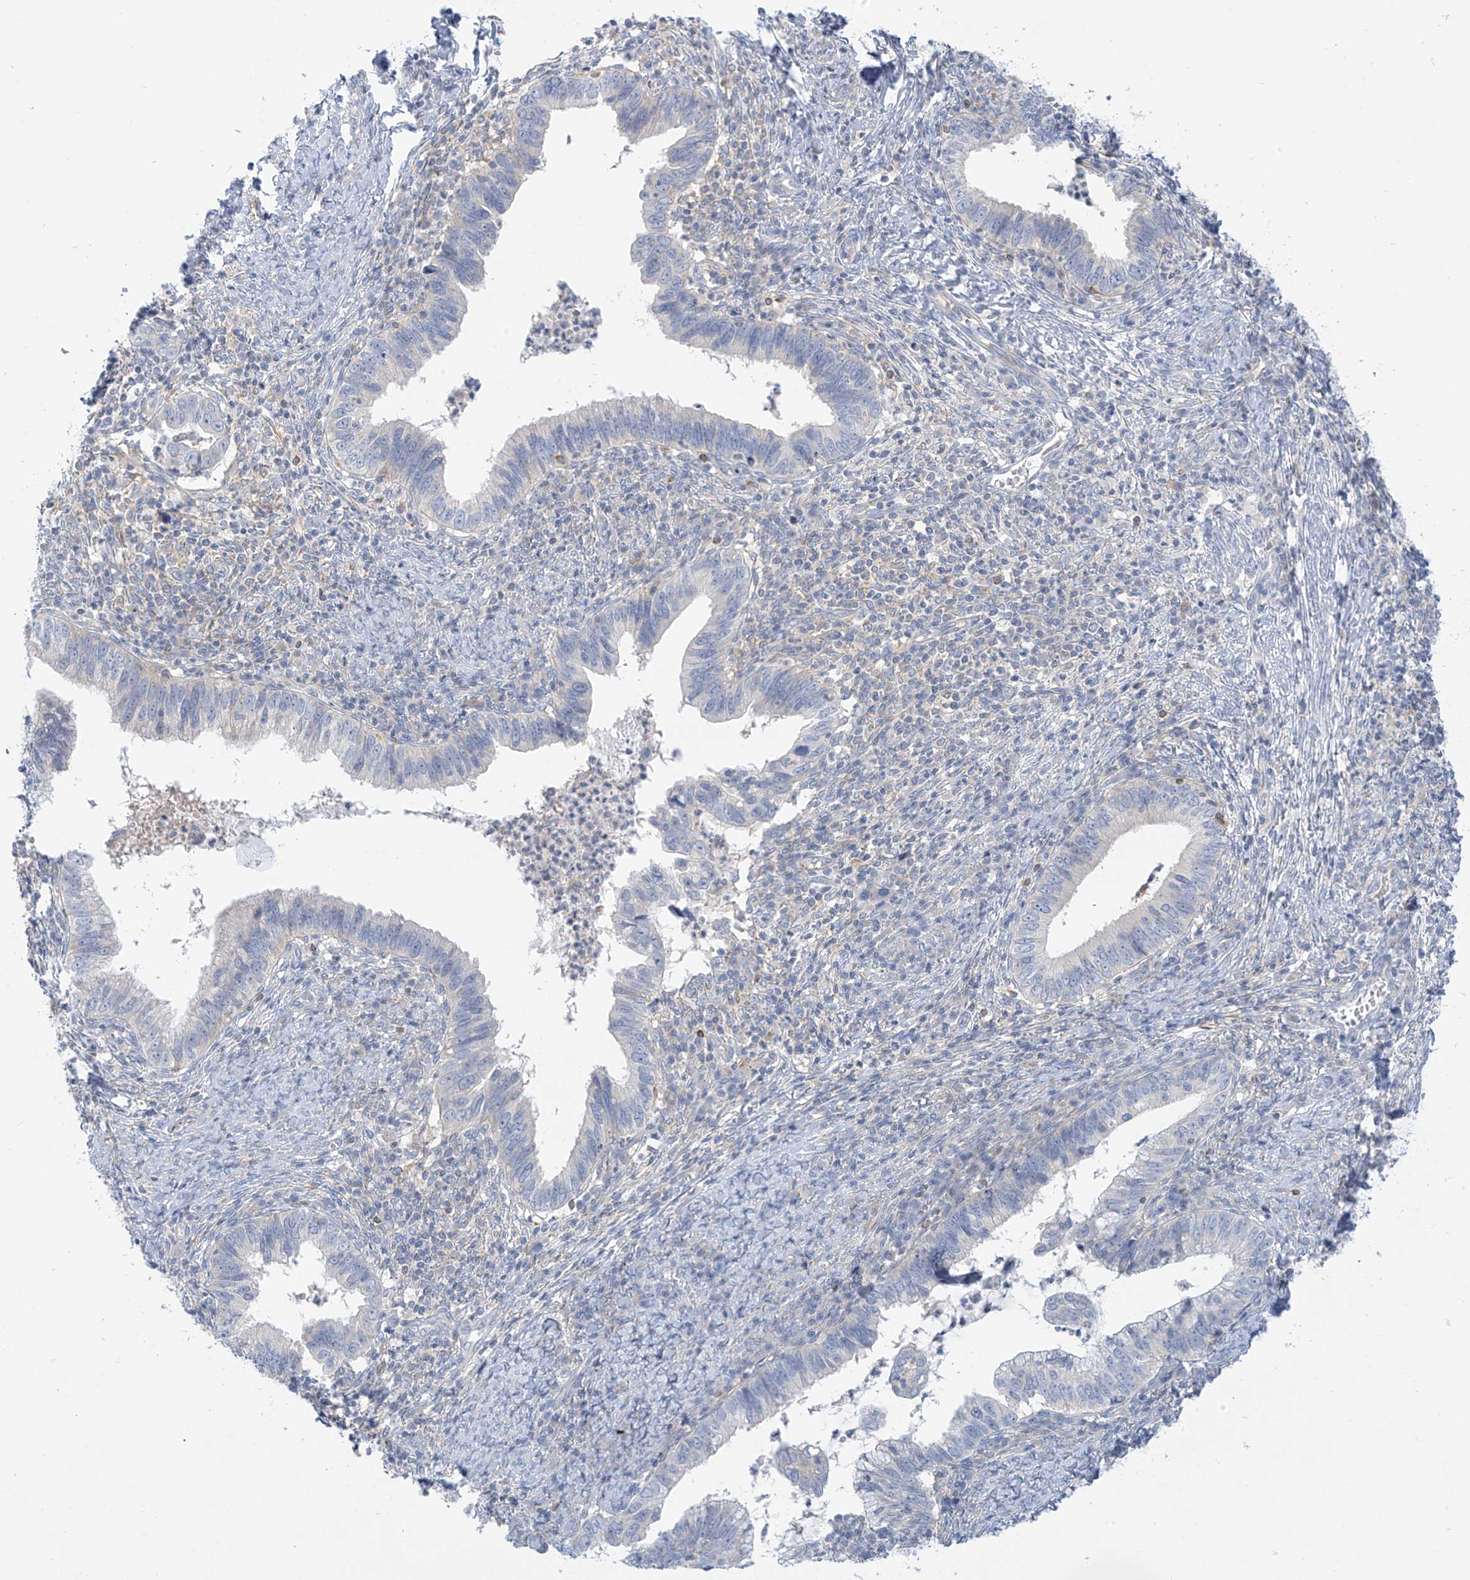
{"staining": {"intensity": "negative", "quantity": "none", "location": "none"}, "tissue": "cervical cancer", "cell_type": "Tumor cells", "image_type": "cancer", "snomed": [{"axis": "morphology", "description": "Adenocarcinoma, NOS"}, {"axis": "topography", "description": "Cervix"}], "caption": "A photomicrograph of human cervical adenocarcinoma is negative for staining in tumor cells.", "gene": "SLC6A12", "patient": {"sex": "female", "age": 36}}